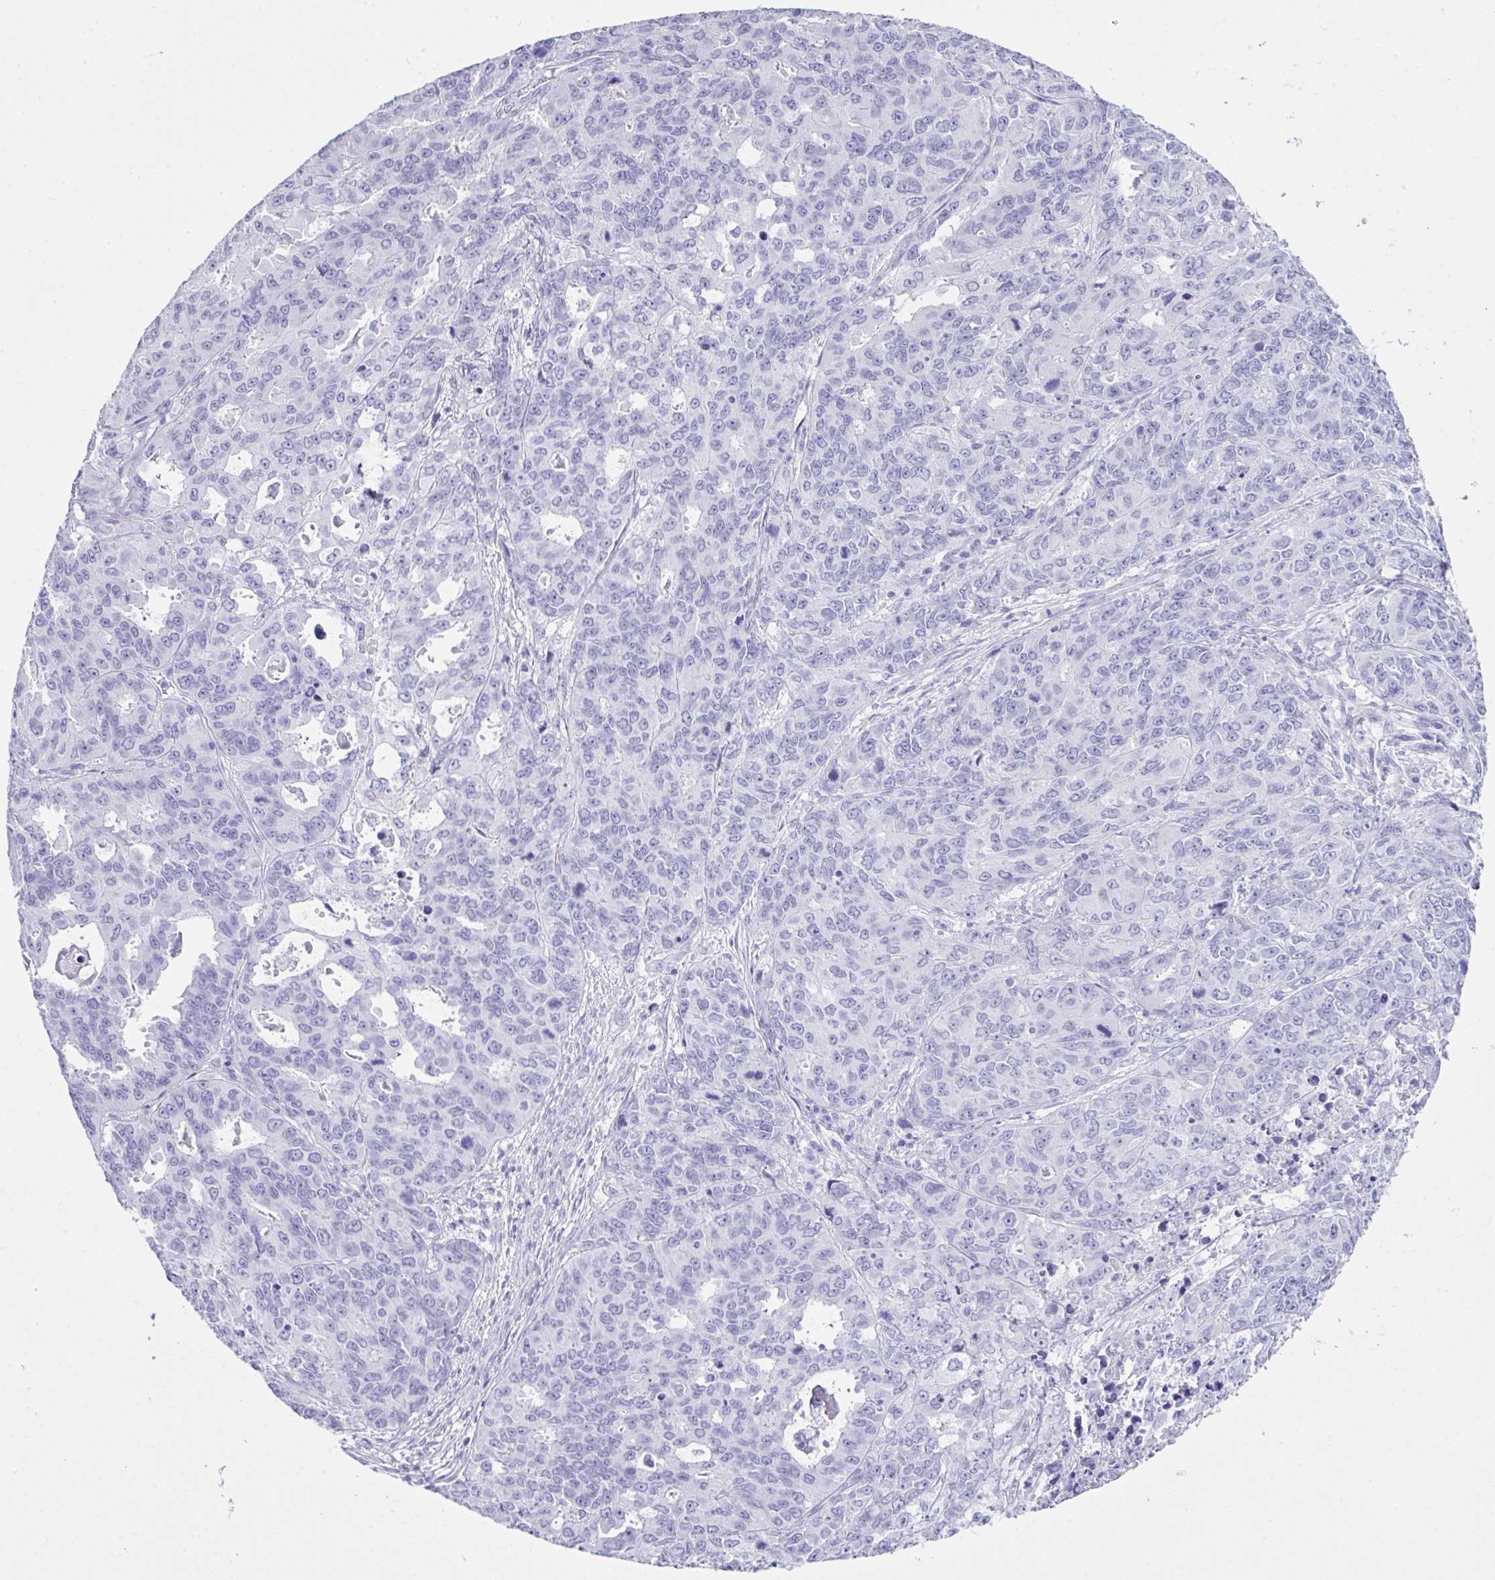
{"staining": {"intensity": "negative", "quantity": "none", "location": "none"}, "tissue": "endometrial cancer", "cell_type": "Tumor cells", "image_type": "cancer", "snomed": [{"axis": "morphology", "description": "Adenocarcinoma, NOS"}, {"axis": "topography", "description": "Uterus"}], "caption": "IHC histopathology image of adenocarcinoma (endometrial) stained for a protein (brown), which exhibits no expression in tumor cells. (DAB (3,3'-diaminobenzidine) immunohistochemistry (IHC) with hematoxylin counter stain).", "gene": "LGALS4", "patient": {"sex": "female", "age": 79}}